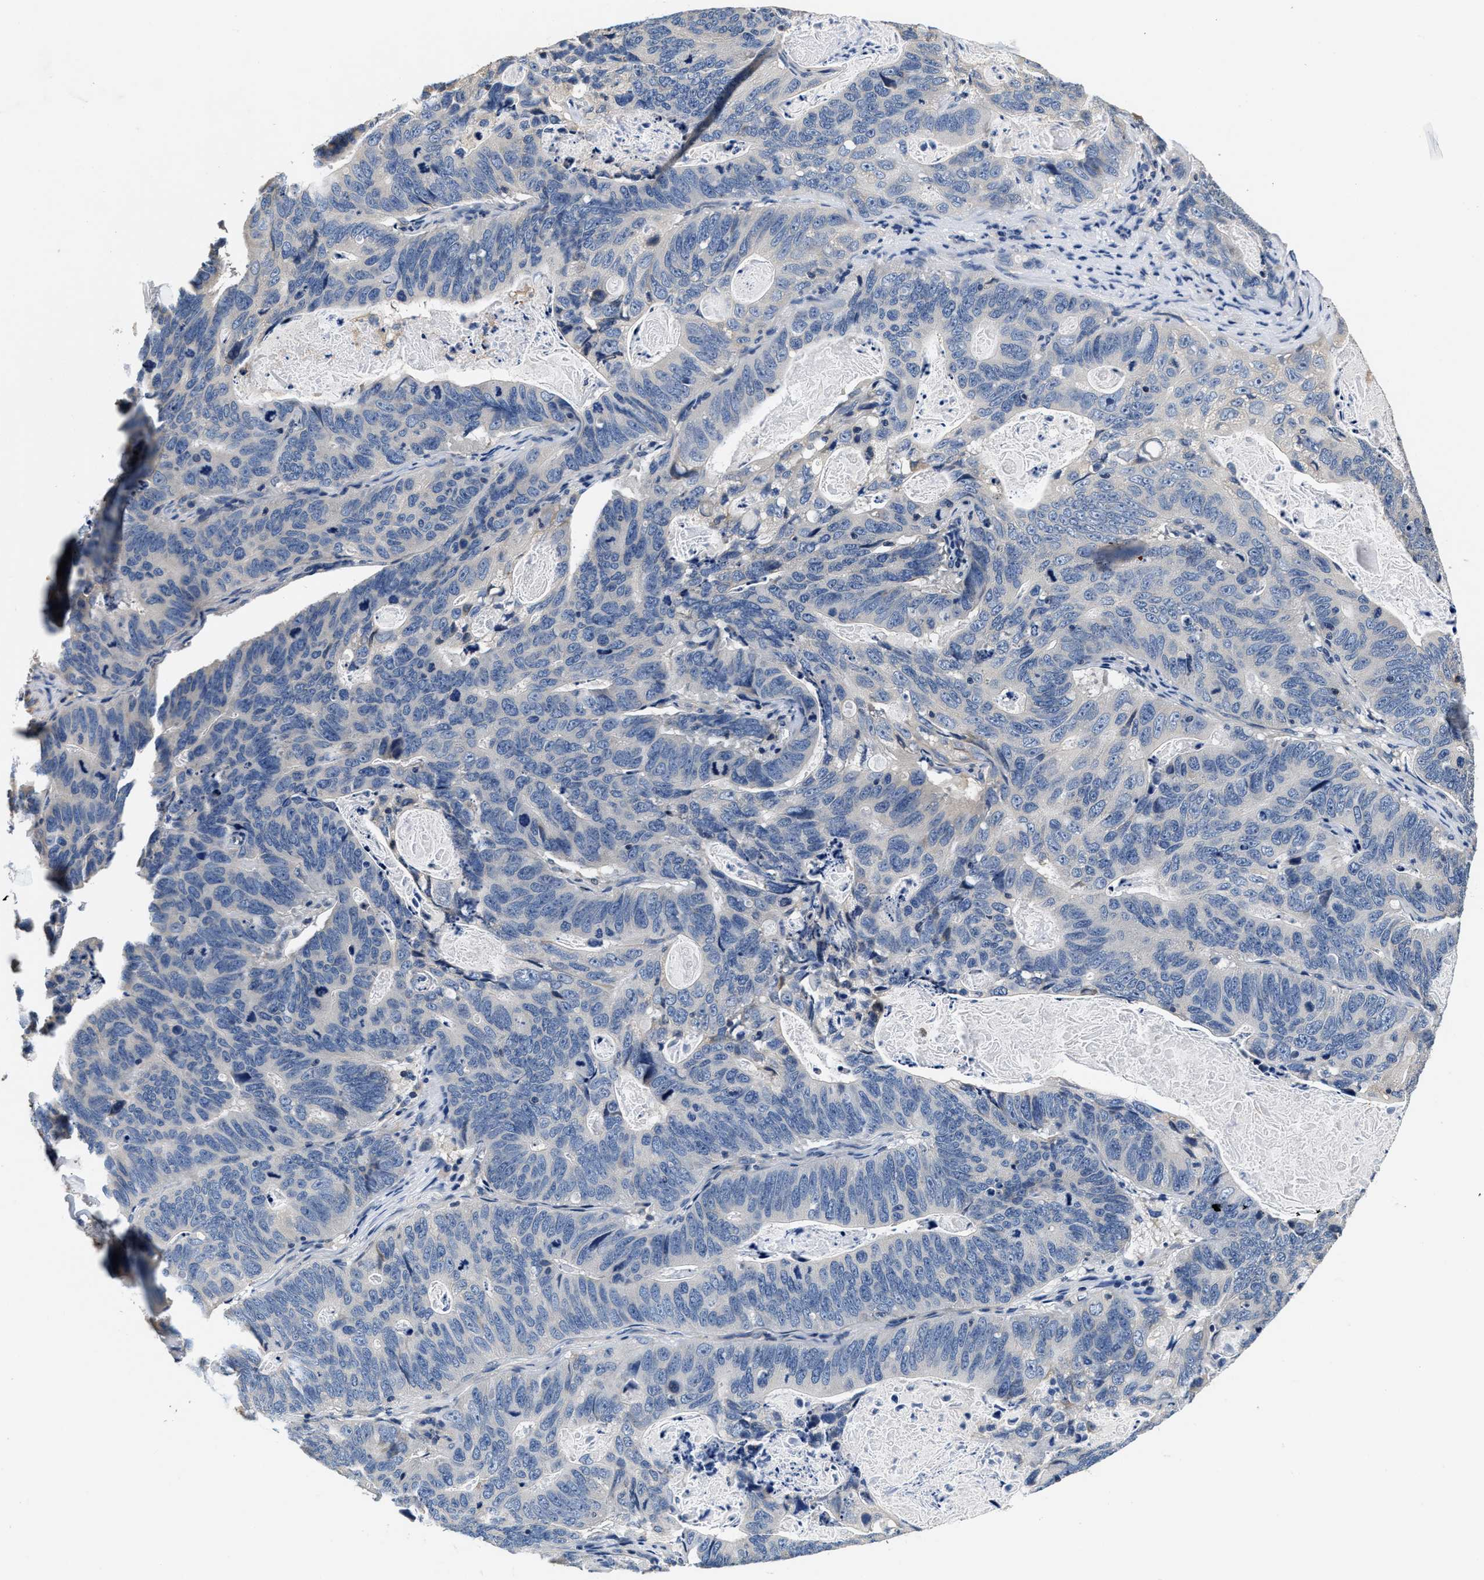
{"staining": {"intensity": "negative", "quantity": "none", "location": "none"}, "tissue": "stomach cancer", "cell_type": "Tumor cells", "image_type": "cancer", "snomed": [{"axis": "morphology", "description": "Normal tissue, NOS"}, {"axis": "morphology", "description": "Adenocarcinoma, NOS"}, {"axis": "topography", "description": "Stomach"}], "caption": "The immunohistochemistry (IHC) image has no significant expression in tumor cells of stomach cancer (adenocarcinoma) tissue.", "gene": "ANKIB1", "patient": {"sex": "female", "age": 89}}